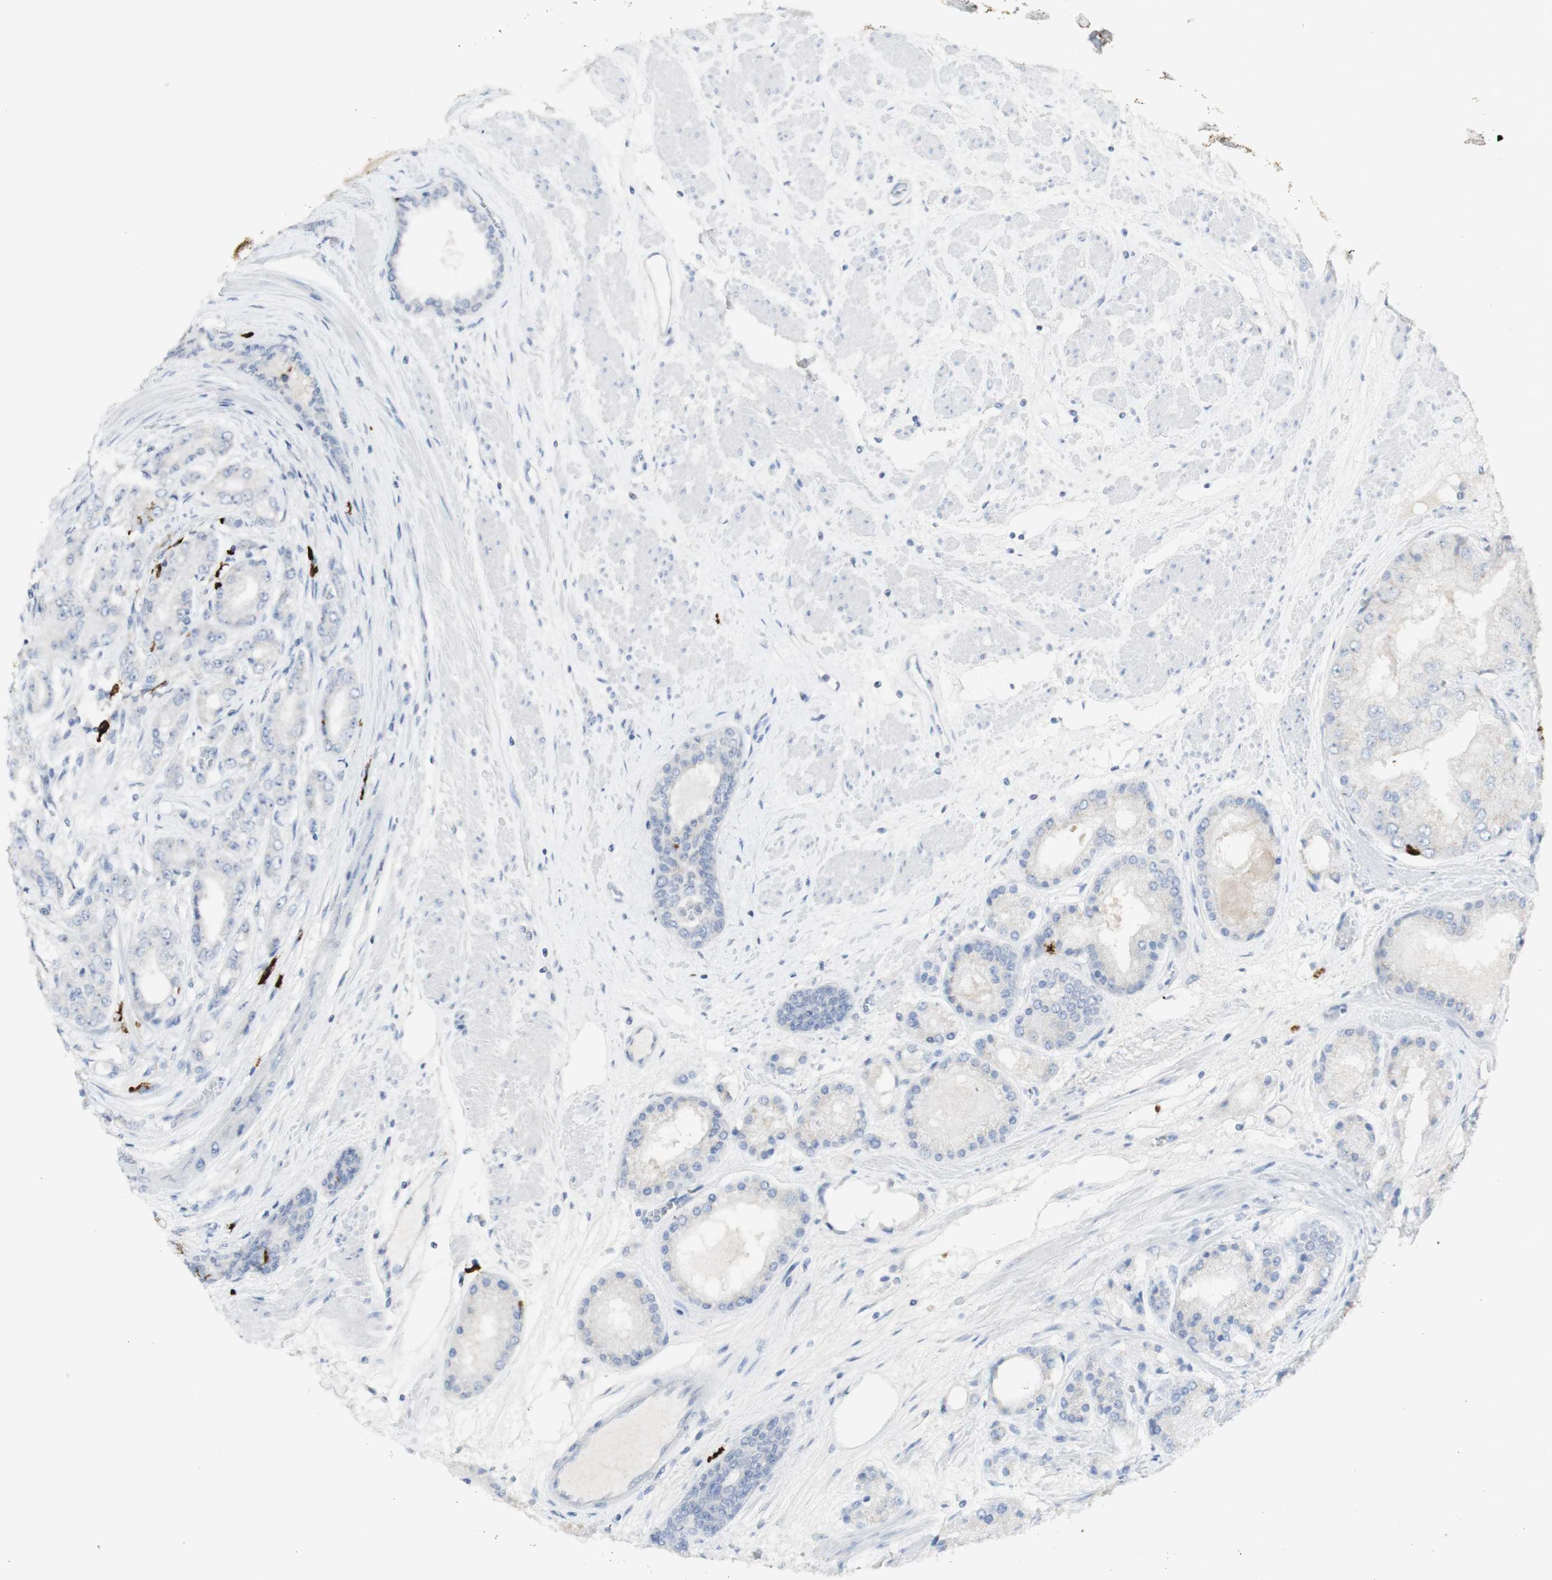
{"staining": {"intensity": "negative", "quantity": "none", "location": "none"}, "tissue": "prostate cancer", "cell_type": "Tumor cells", "image_type": "cancer", "snomed": [{"axis": "morphology", "description": "Adenocarcinoma, High grade"}, {"axis": "topography", "description": "Prostate"}], "caption": "This is an IHC histopathology image of human prostate cancer (adenocarcinoma (high-grade)). There is no expression in tumor cells.", "gene": "CD207", "patient": {"sex": "male", "age": 59}}